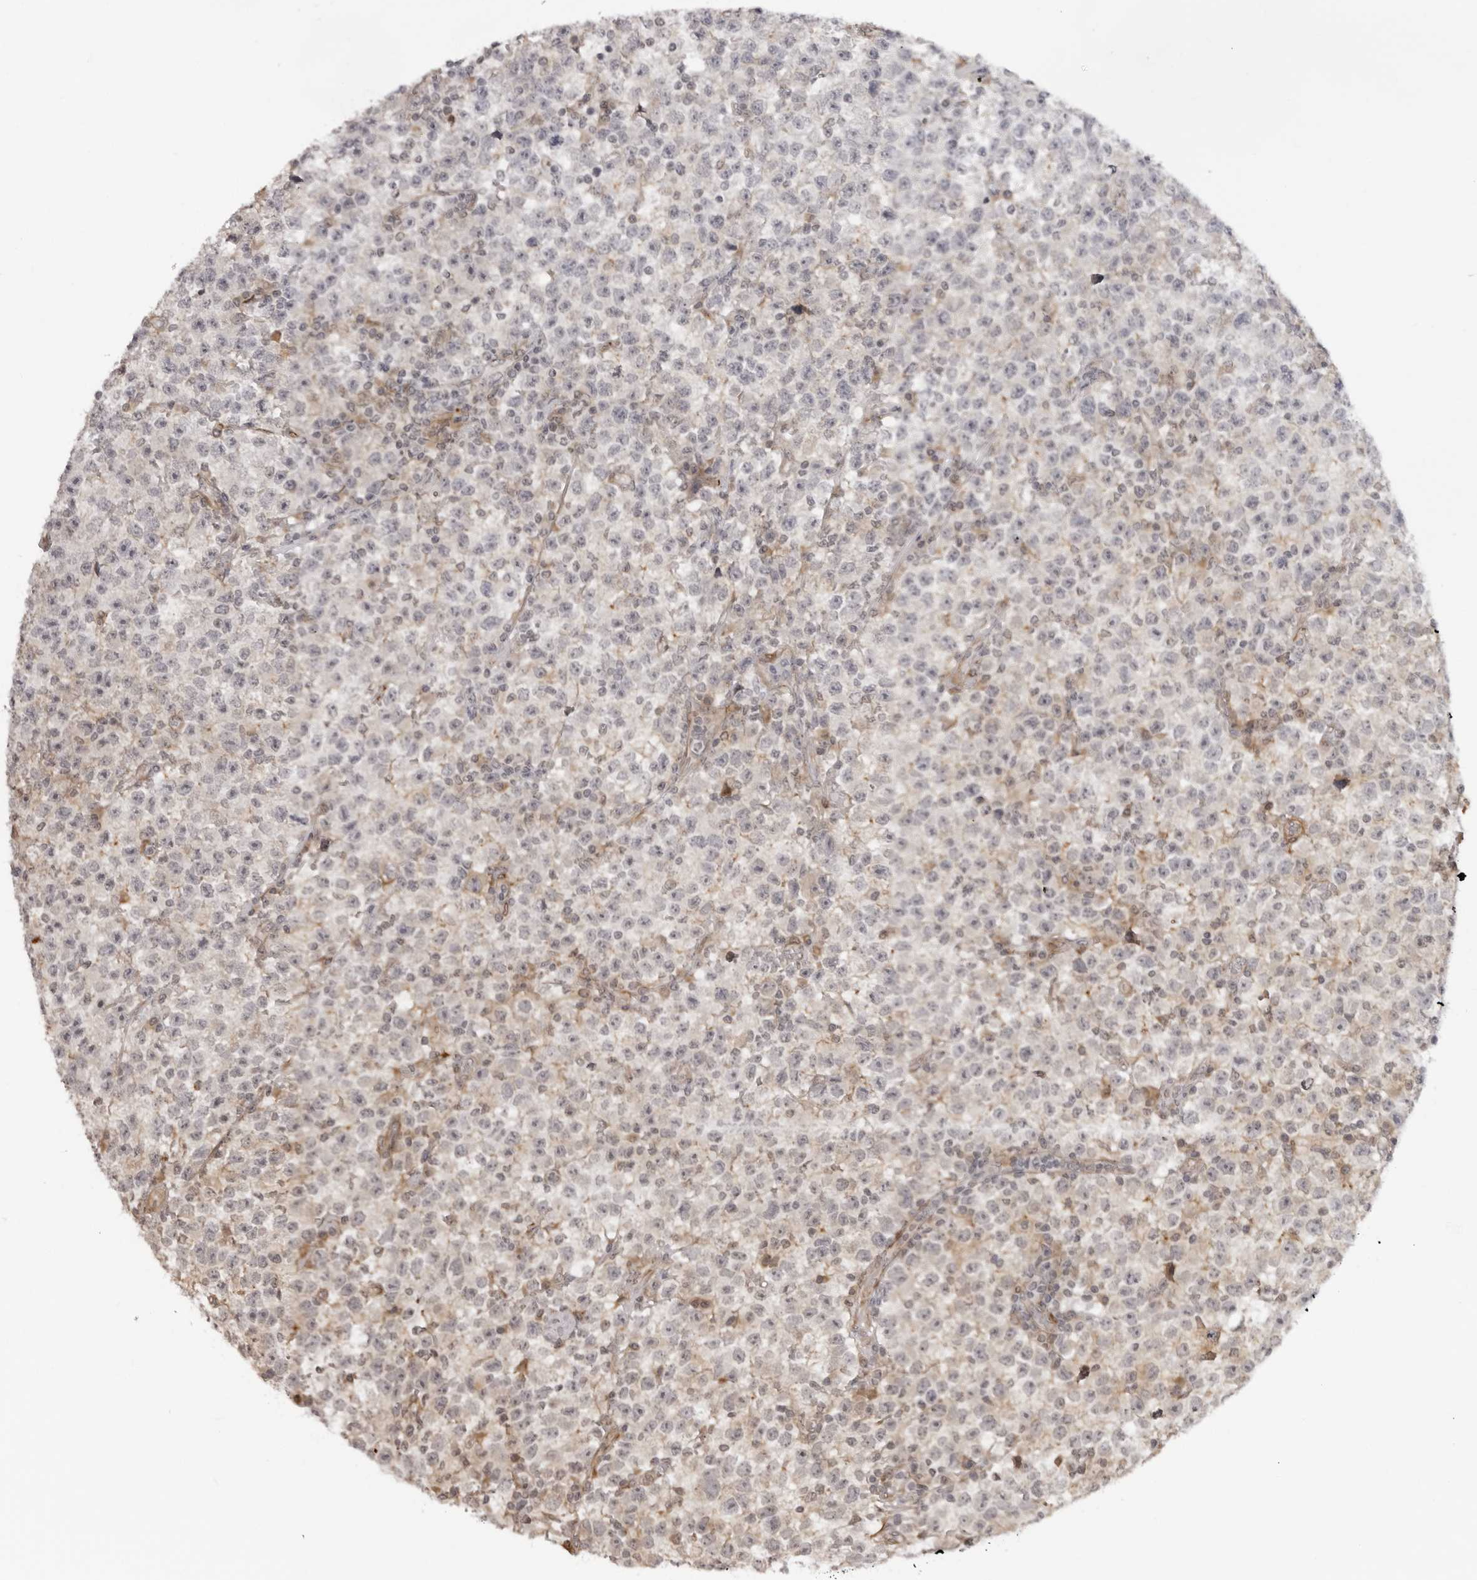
{"staining": {"intensity": "negative", "quantity": "none", "location": "none"}, "tissue": "testis cancer", "cell_type": "Tumor cells", "image_type": "cancer", "snomed": [{"axis": "morphology", "description": "Seminoma, NOS"}, {"axis": "topography", "description": "Testis"}], "caption": "Tumor cells show no significant positivity in testis cancer.", "gene": "SRGAP2", "patient": {"sex": "male", "age": 22}}